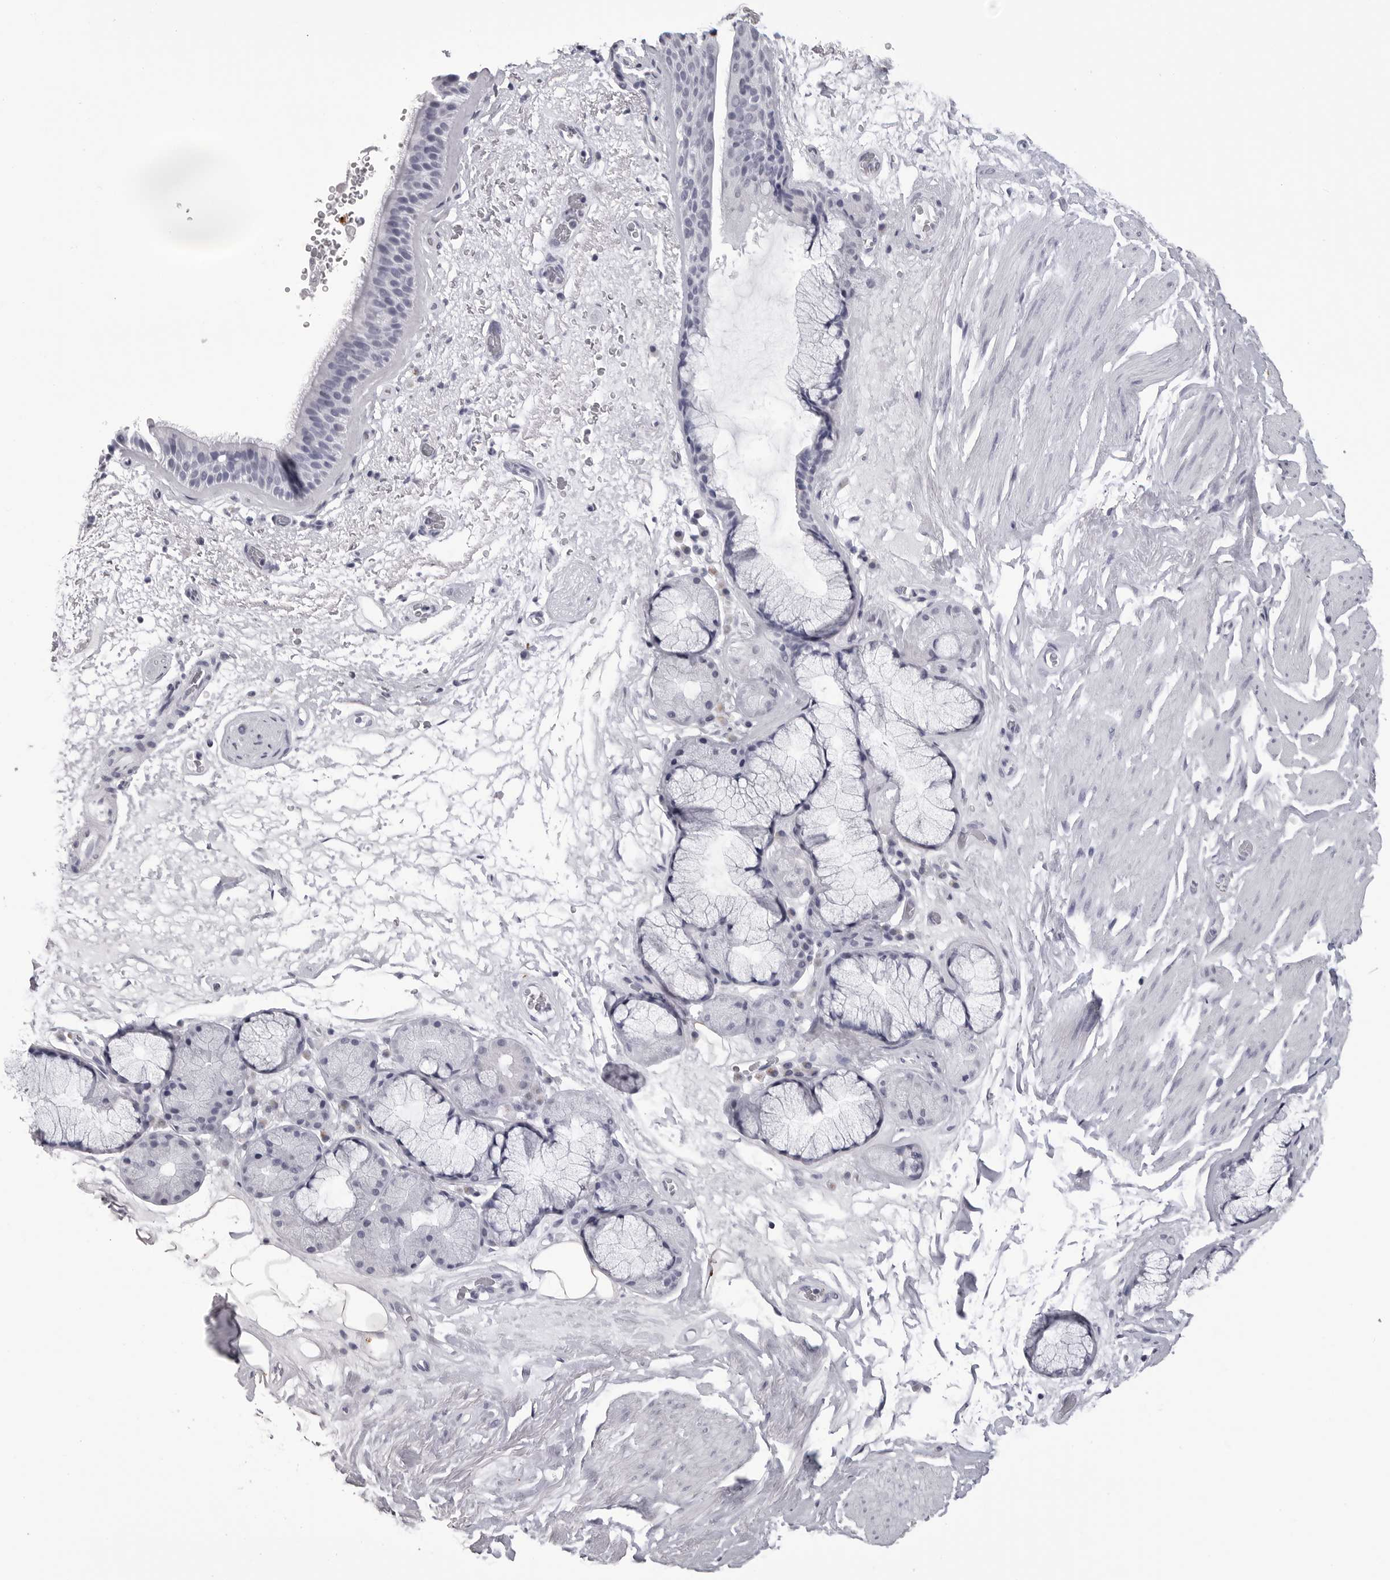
{"staining": {"intensity": "negative", "quantity": "none", "location": "none"}, "tissue": "bronchus", "cell_type": "Respiratory epithelial cells", "image_type": "normal", "snomed": [{"axis": "morphology", "description": "Normal tissue, NOS"}, {"axis": "topography", "description": "Cartilage tissue"}], "caption": "This is a photomicrograph of immunohistochemistry (IHC) staining of unremarkable bronchus, which shows no positivity in respiratory epithelial cells. (DAB immunohistochemistry visualized using brightfield microscopy, high magnification).", "gene": "LGALS4", "patient": {"sex": "female", "age": 63}}